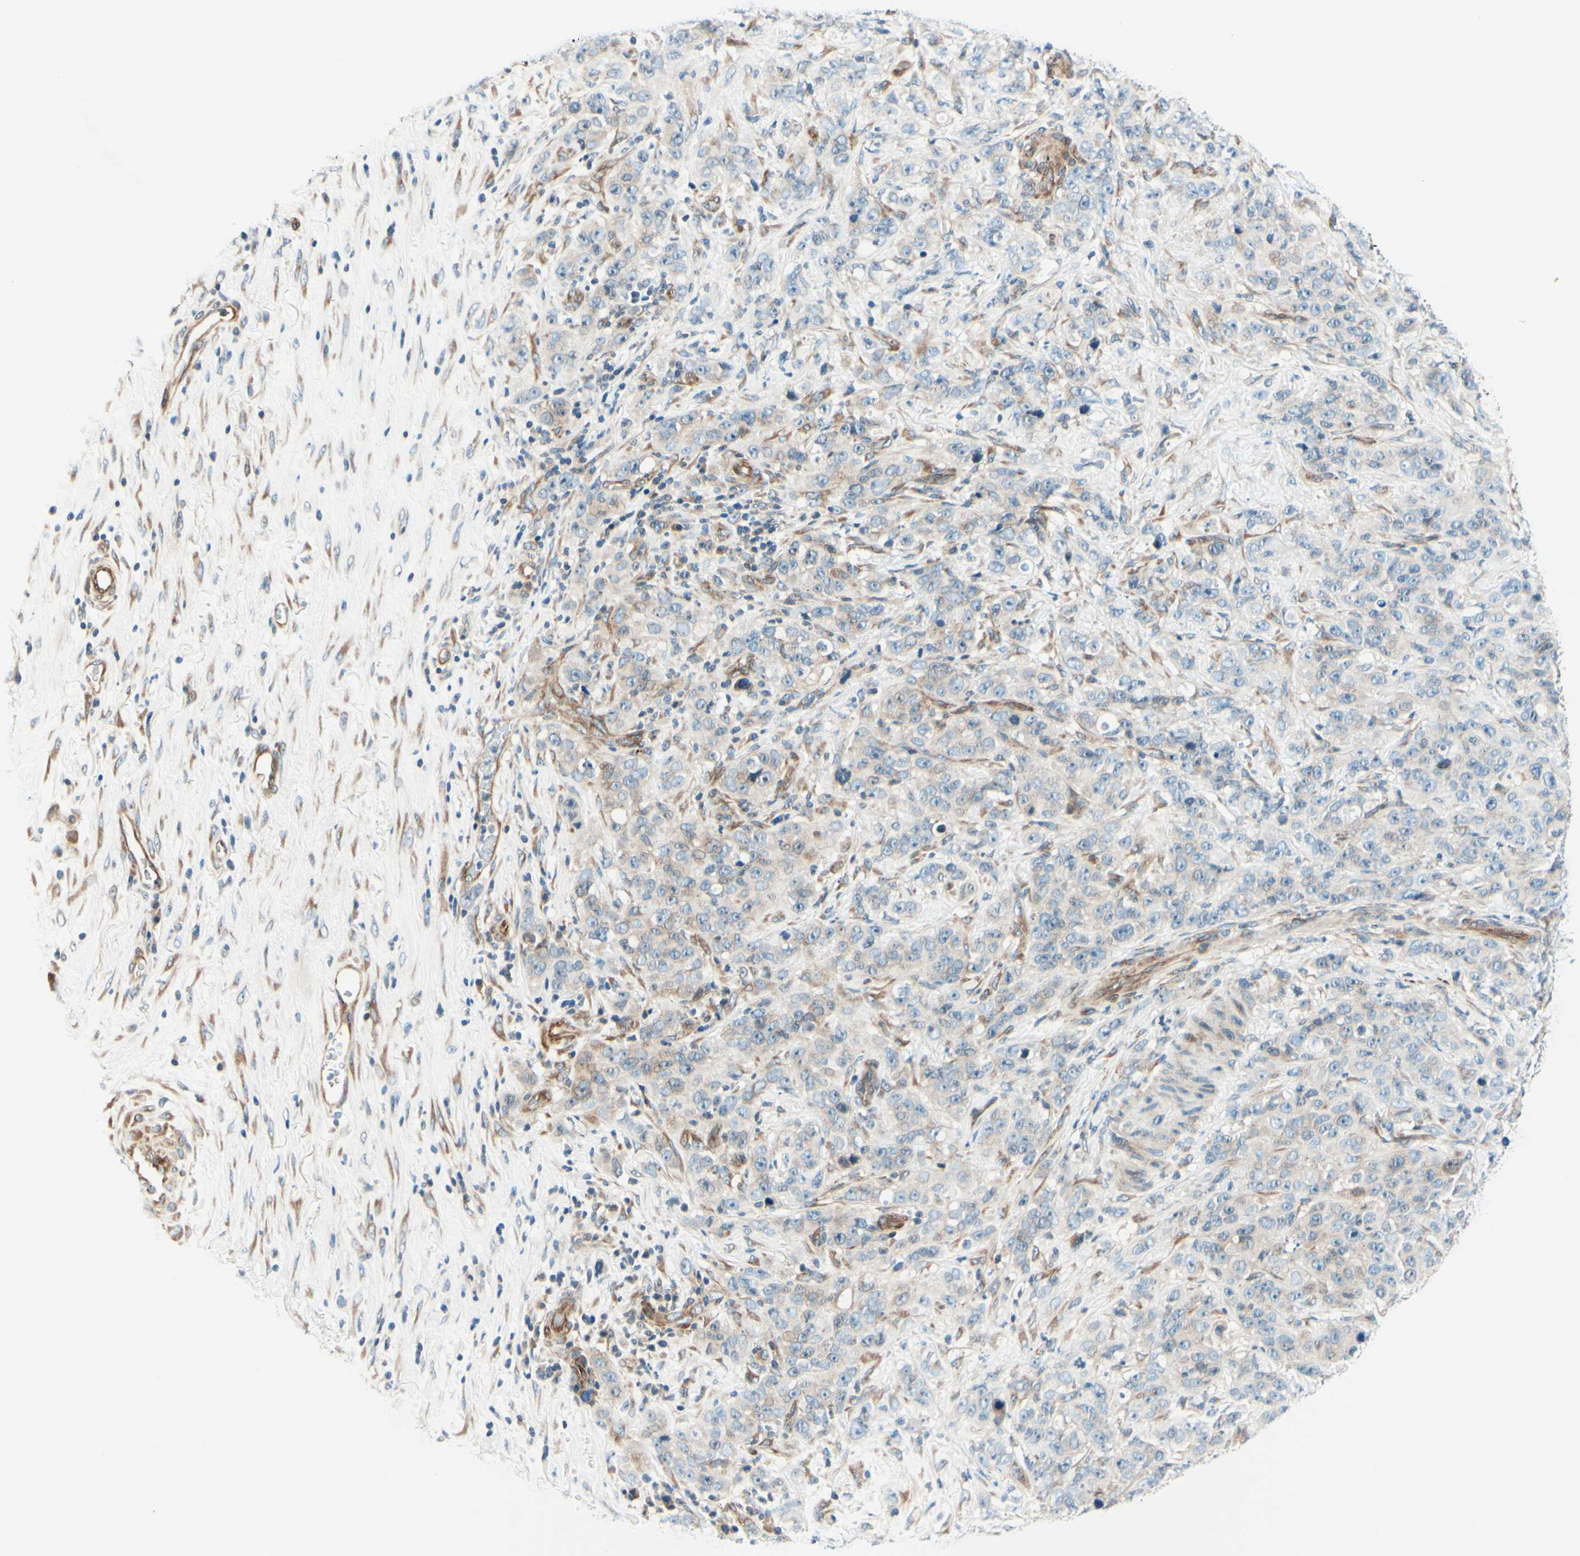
{"staining": {"intensity": "weak", "quantity": "<25%", "location": "cytoplasmic/membranous"}, "tissue": "stomach cancer", "cell_type": "Tumor cells", "image_type": "cancer", "snomed": [{"axis": "morphology", "description": "Adenocarcinoma, NOS"}, {"axis": "topography", "description": "Stomach"}], "caption": "Immunohistochemistry micrograph of stomach cancer stained for a protein (brown), which shows no positivity in tumor cells.", "gene": "TAOK2", "patient": {"sex": "male", "age": 48}}